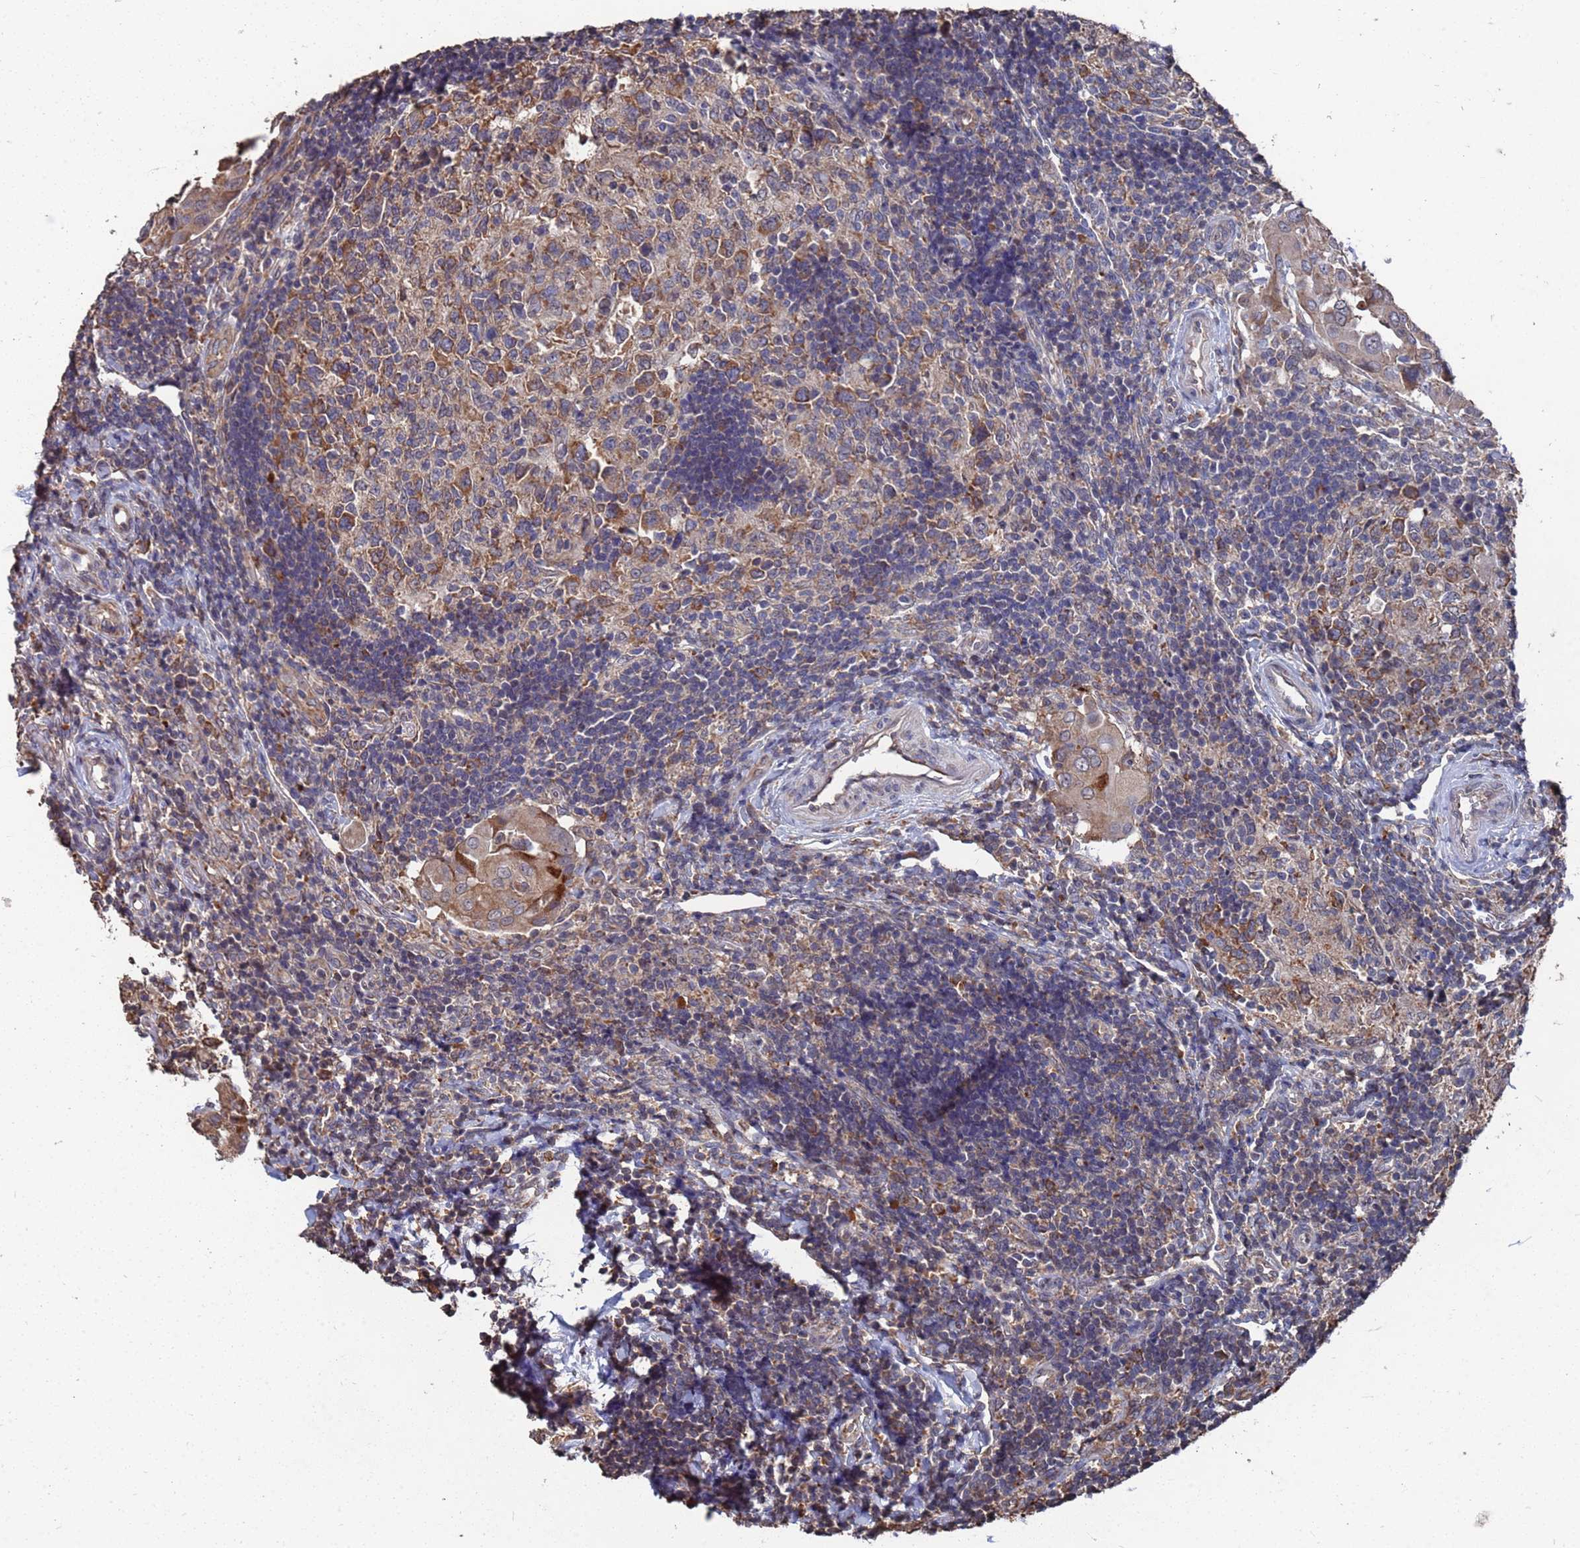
{"staining": {"intensity": "moderate", "quantity": ">75%", "location": "cytoplasmic/membranous"}, "tissue": "thyroid cancer", "cell_type": "Tumor cells", "image_type": "cancer", "snomed": [{"axis": "morphology", "description": "Papillary adenocarcinoma, NOS"}, {"axis": "topography", "description": "Thyroid gland"}], "caption": "This histopathology image shows thyroid cancer stained with immunohistochemistry to label a protein in brown. The cytoplasmic/membranous of tumor cells show moderate positivity for the protein. Nuclei are counter-stained blue.", "gene": "CFAP119", "patient": {"sex": "male", "age": 33}}